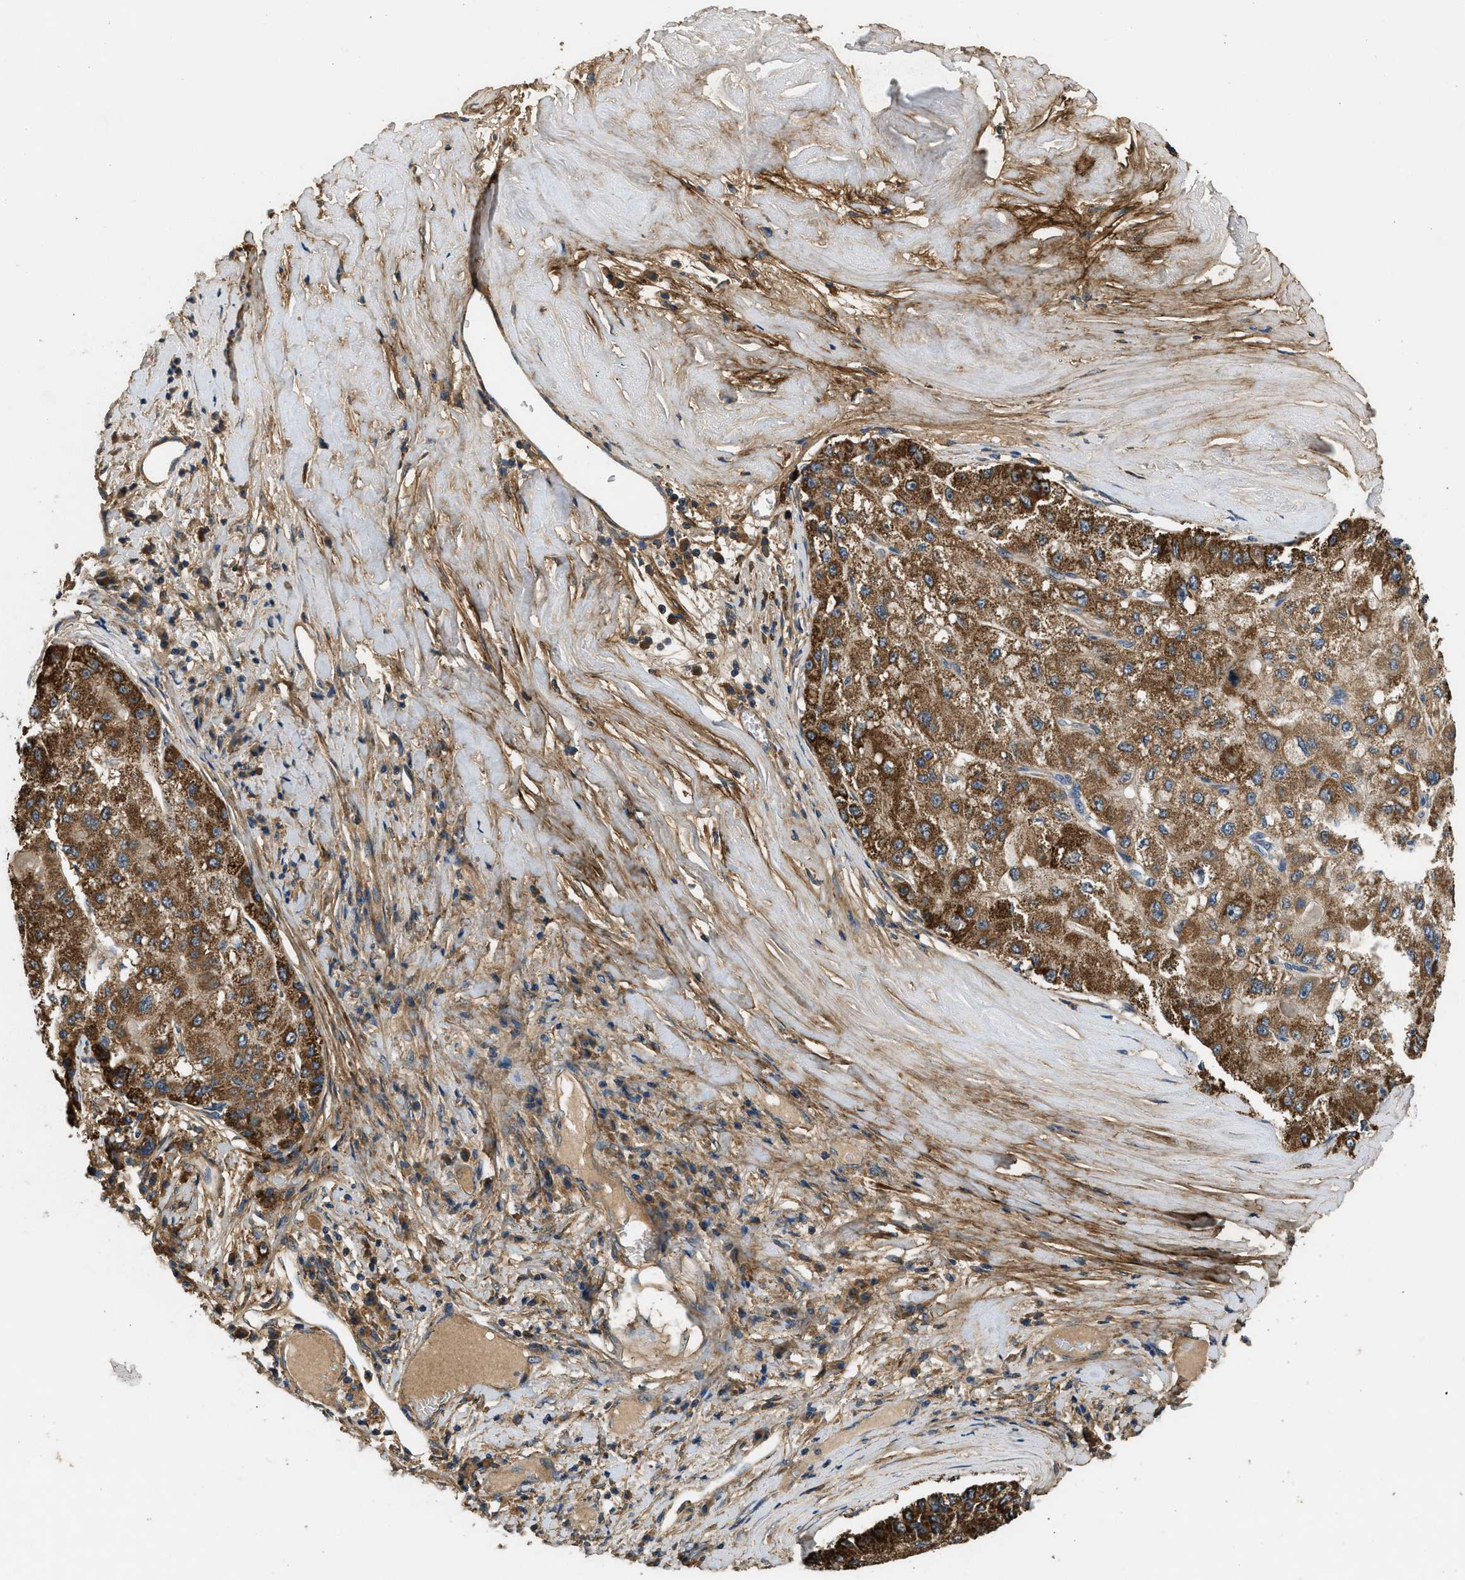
{"staining": {"intensity": "strong", "quantity": ">75%", "location": "cytoplasmic/membranous"}, "tissue": "liver cancer", "cell_type": "Tumor cells", "image_type": "cancer", "snomed": [{"axis": "morphology", "description": "Carcinoma, Hepatocellular, NOS"}, {"axis": "topography", "description": "Liver"}], "caption": "IHC image of neoplastic tissue: hepatocellular carcinoma (liver) stained using IHC demonstrates high levels of strong protein expression localized specifically in the cytoplasmic/membranous of tumor cells, appearing as a cytoplasmic/membranous brown color.", "gene": "THBS2", "patient": {"sex": "male", "age": 80}}